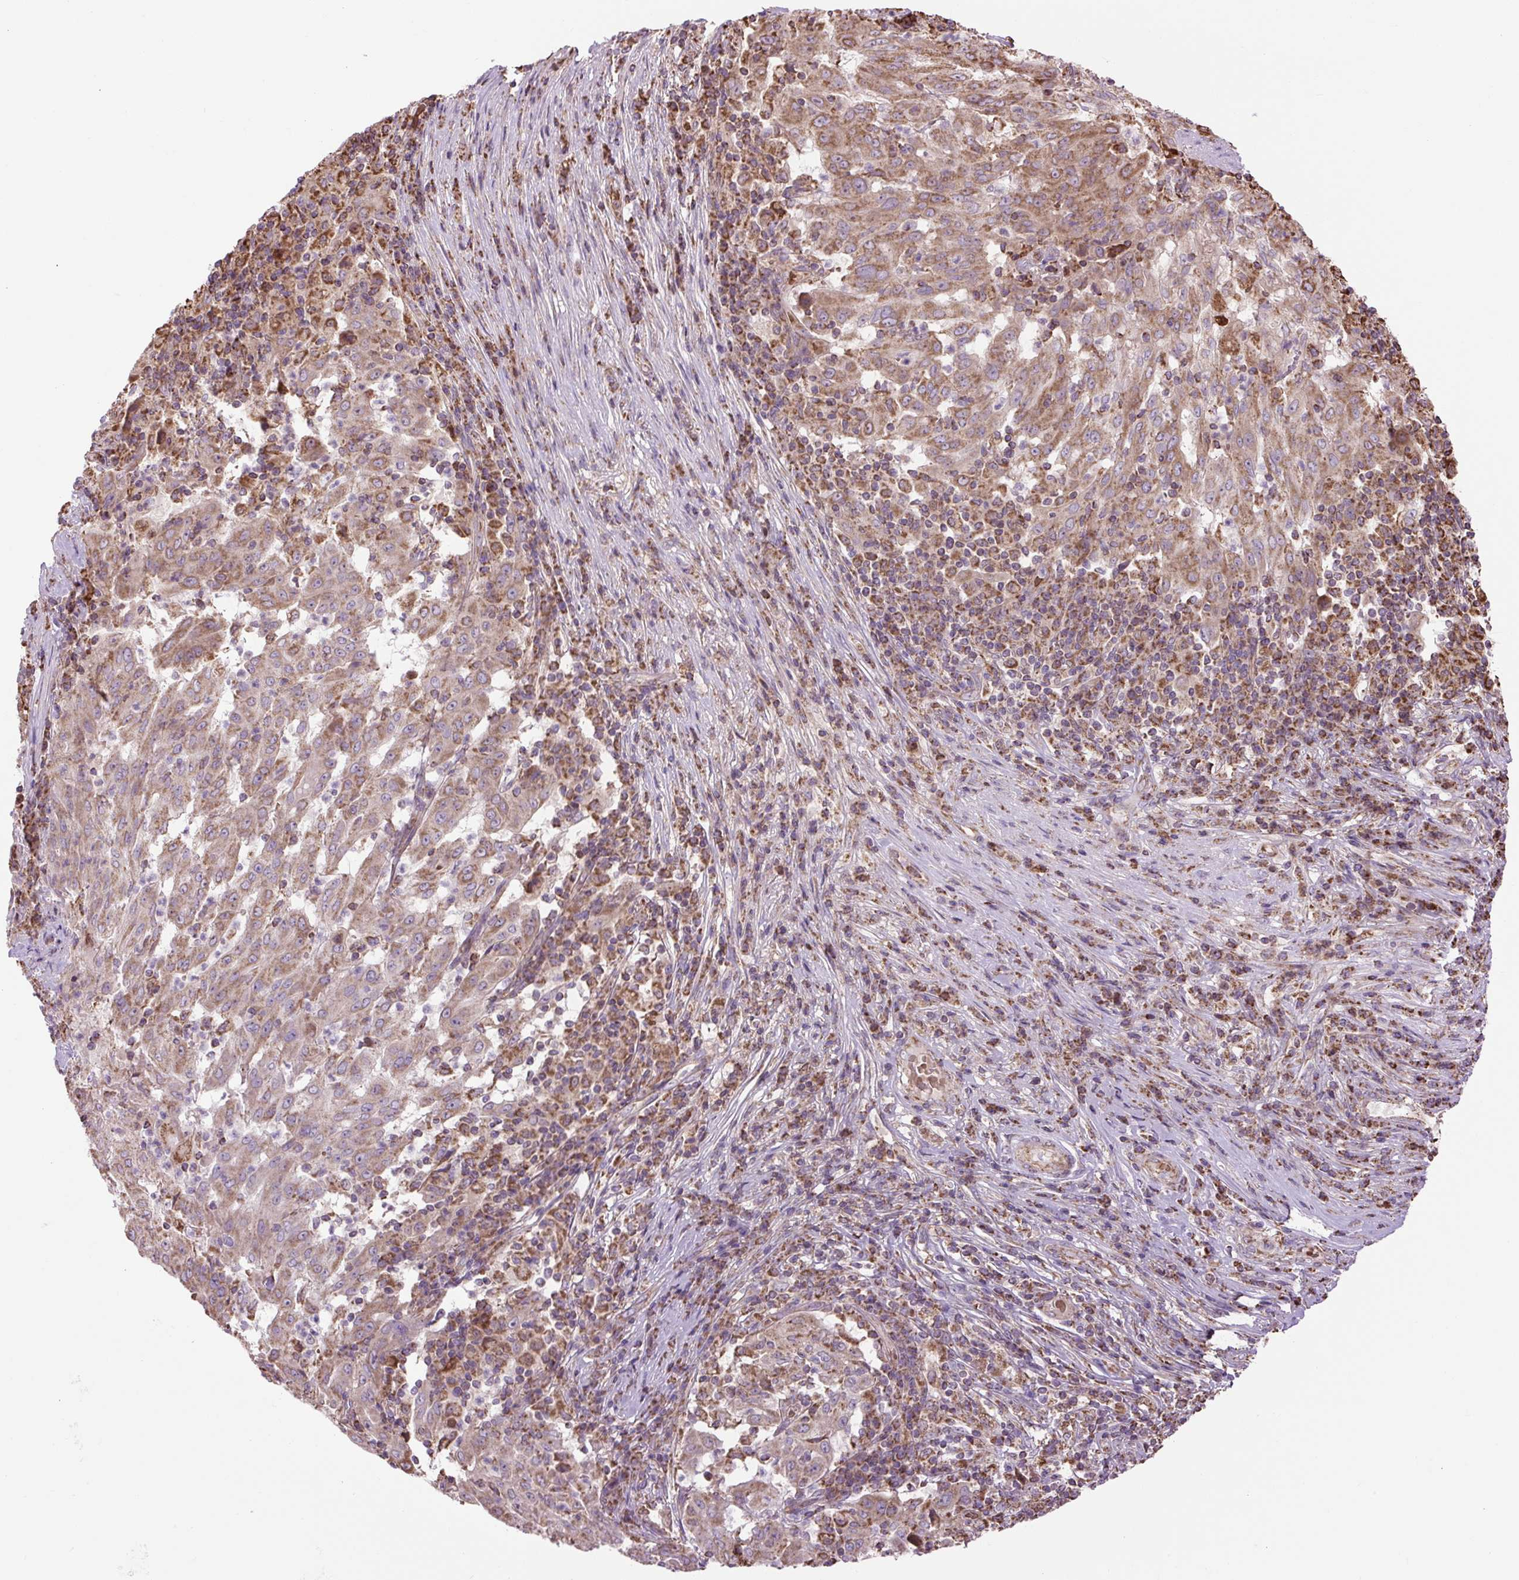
{"staining": {"intensity": "moderate", "quantity": "25%-75%", "location": "cytoplasmic/membranous"}, "tissue": "pancreatic cancer", "cell_type": "Tumor cells", "image_type": "cancer", "snomed": [{"axis": "morphology", "description": "Adenocarcinoma, NOS"}, {"axis": "topography", "description": "Pancreas"}], "caption": "Immunohistochemical staining of human adenocarcinoma (pancreatic) demonstrates medium levels of moderate cytoplasmic/membranous positivity in about 25%-75% of tumor cells. The staining was performed using DAB (3,3'-diaminobenzidine) to visualize the protein expression in brown, while the nuclei were stained in blue with hematoxylin (Magnification: 20x).", "gene": "PLCG1", "patient": {"sex": "male", "age": 63}}